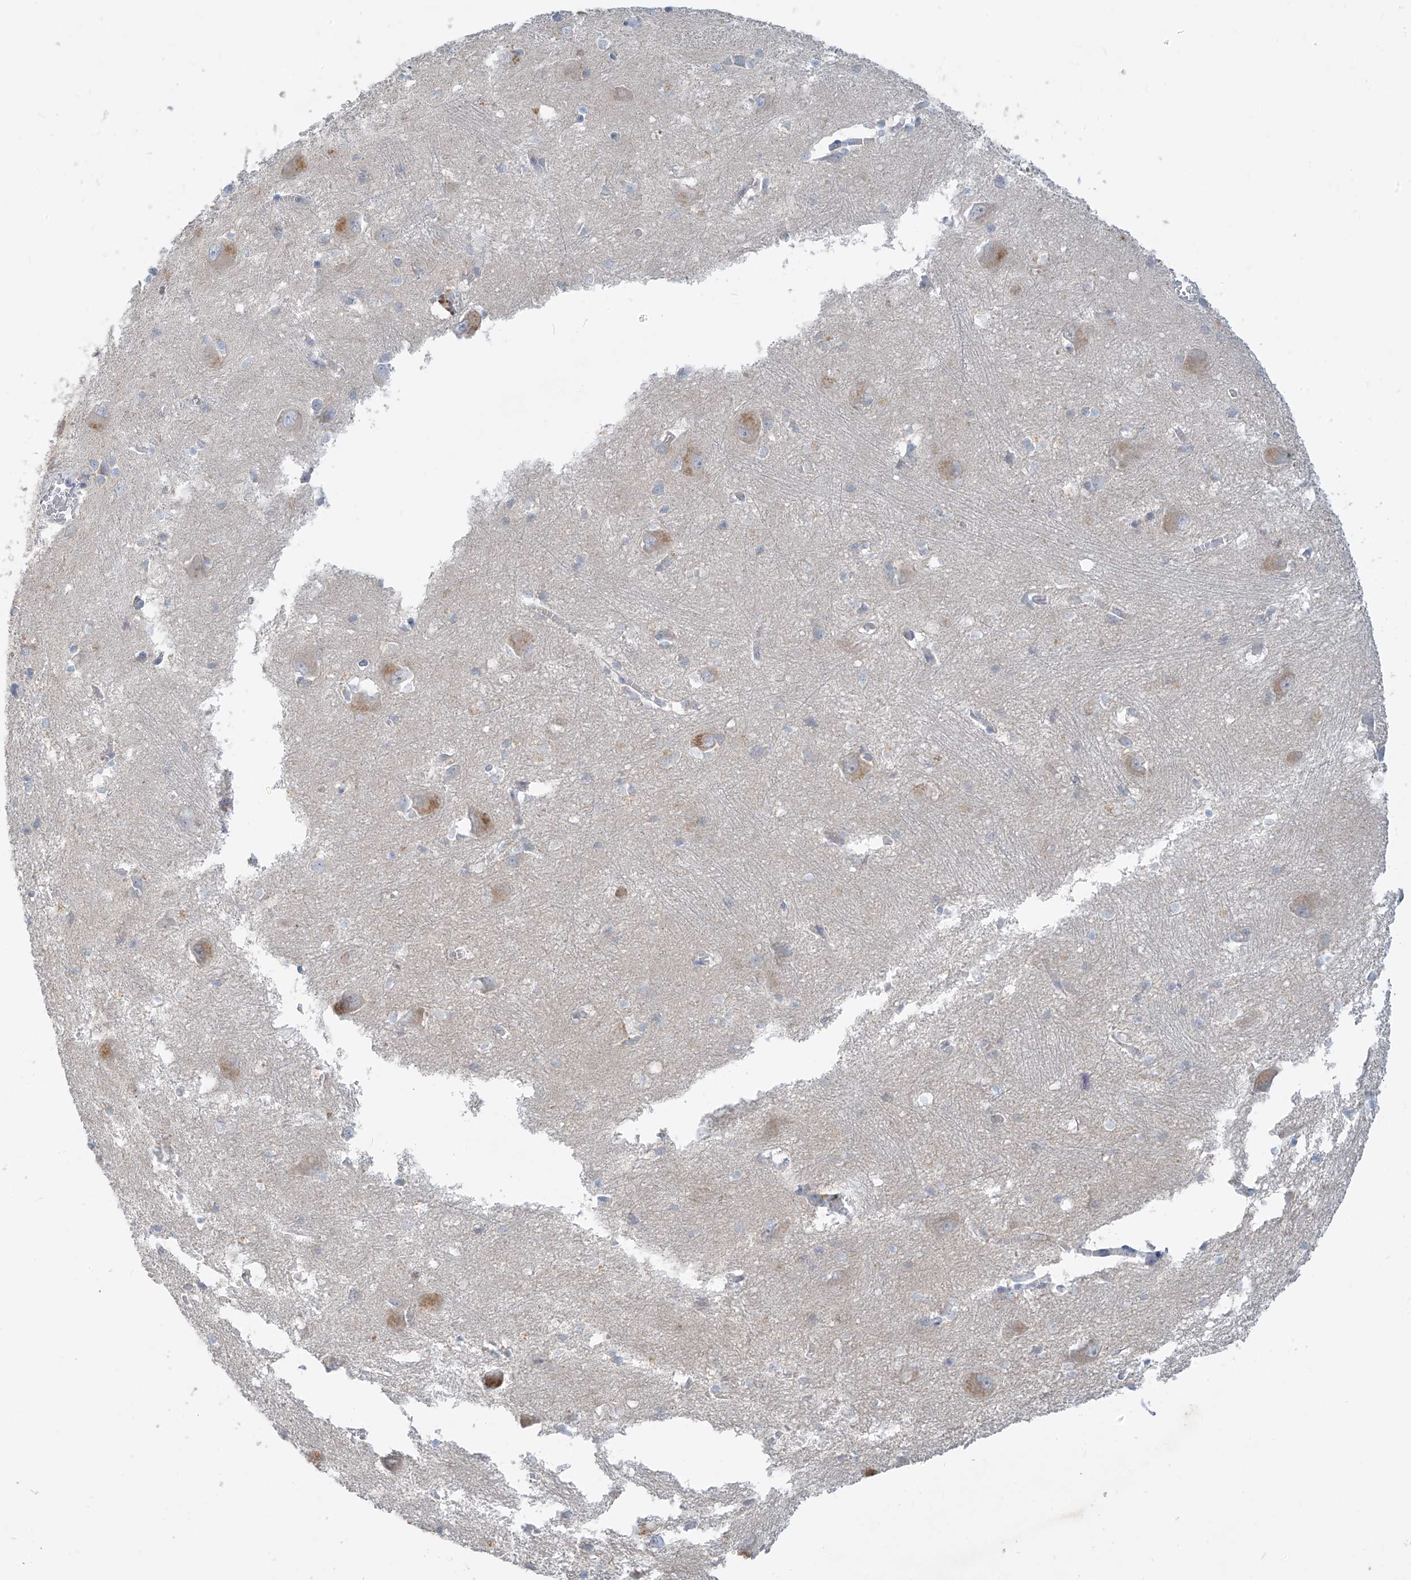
{"staining": {"intensity": "negative", "quantity": "none", "location": "none"}, "tissue": "caudate", "cell_type": "Glial cells", "image_type": "normal", "snomed": [{"axis": "morphology", "description": "Normal tissue, NOS"}, {"axis": "topography", "description": "Lateral ventricle wall"}], "caption": "DAB immunohistochemical staining of unremarkable caudate demonstrates no significant staining in glial cells.", "gene": "DGKQ", "patient": {"sex": "male", "age": 37}}